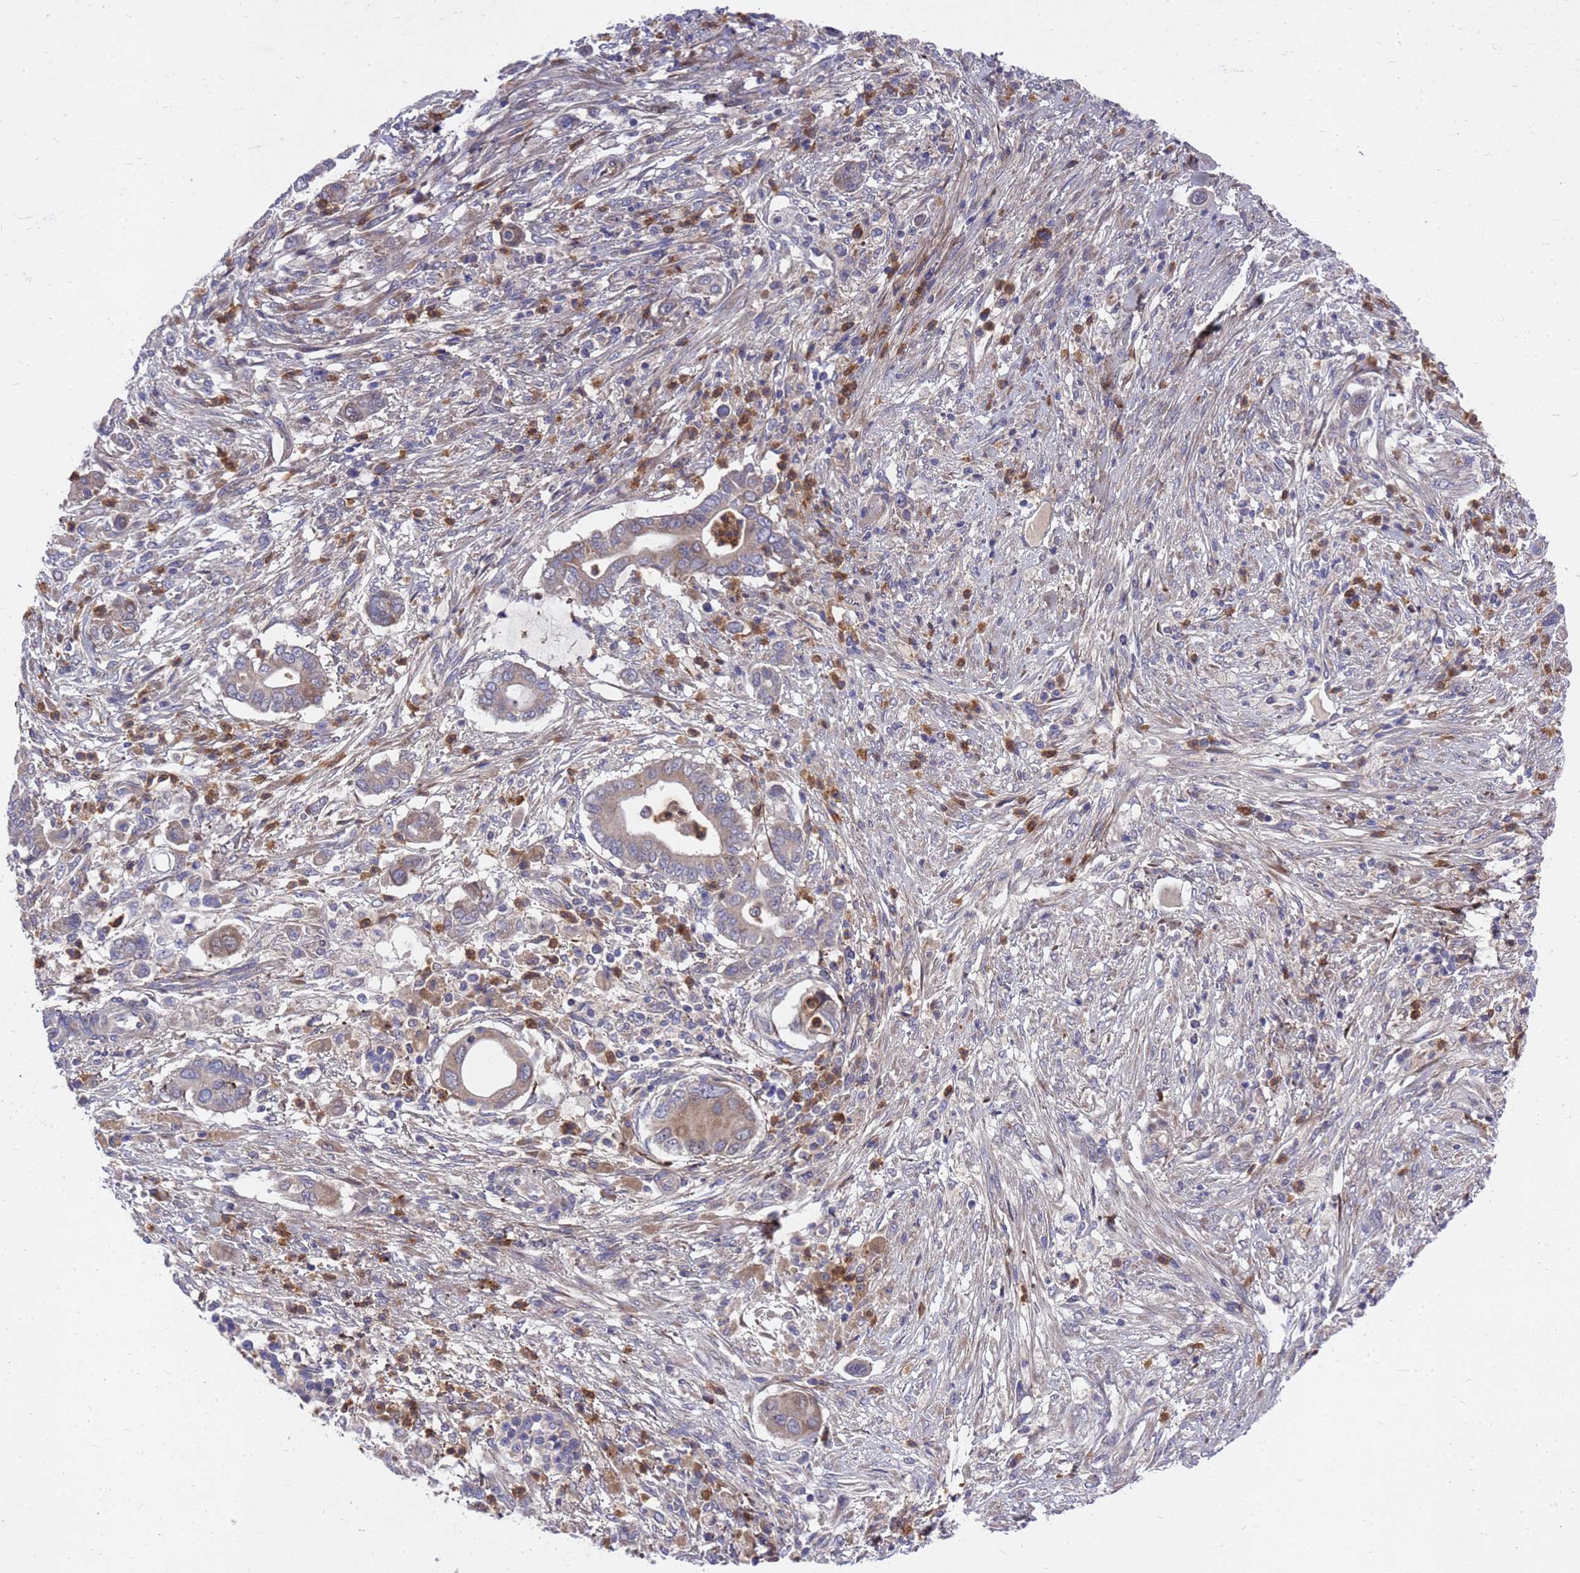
{"staining": {"intensity": "weak", "quantity": "<25%", "location": "cytoplasmic/membranous"}, "tissue": "pancreatic cancer", "cell_type": "Tumor cells", "image_type": "cancer", "snomed": [{"axis": "morphology", "description": "Adenocarcinoma, NOS"}, {"axis": "topography", "description": "Pancreas"}], "caption": "DAB immunohistochemical staining of human pancreatic cancer (adenocarcinoma) demonstrates no significant expression in tumor cells.", "gene": "ZNF717", "patient": {"sex": "male", "age": 68}}